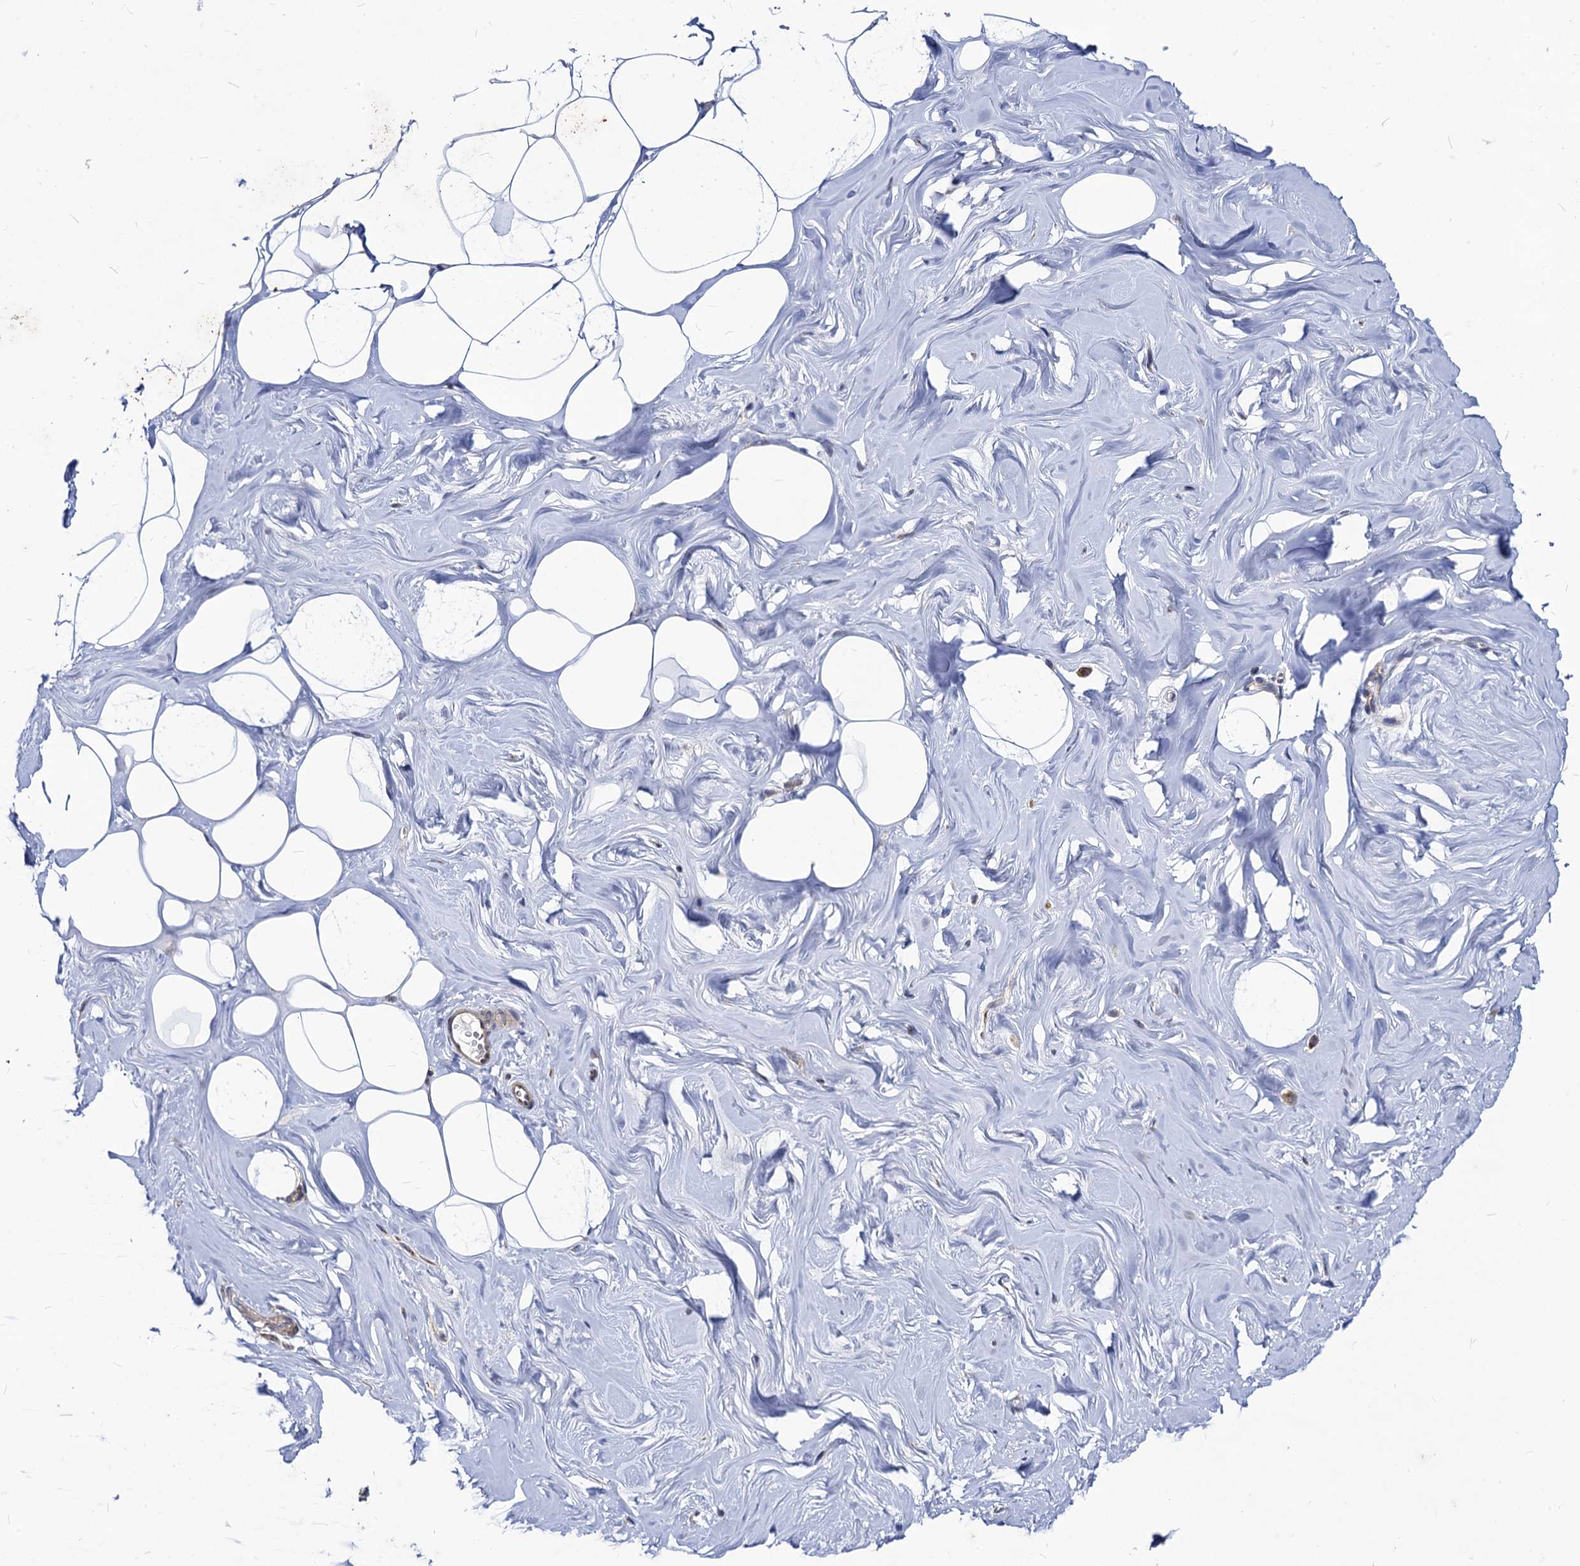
{"staining": {"intensity": "negative", "quantity": "none", "location": "none"}, "tissue": "adipose tissue", "cell_type": "Adipocytes", "image_type": "normal", "snomed": [{"axis": "morphology", "description": "Normal tissue, NOS"}, {"axis": "morphology", "description": "Fibrosis, NOS"}, {"axis": "topography", "description": "Breast"}, {"axis": "topography", "description": "Adipose tissue"}], "caption": "Benign adipose tissue was stained to show a protein in brown. There is no significant positivity in adipocytes. (DAB (3,3'-diaminobenzidine) immunohistochemistry with hematoxylin counter stain).", "gene": "DYDC1", "patient": {"sex": "female", "age": 39}}